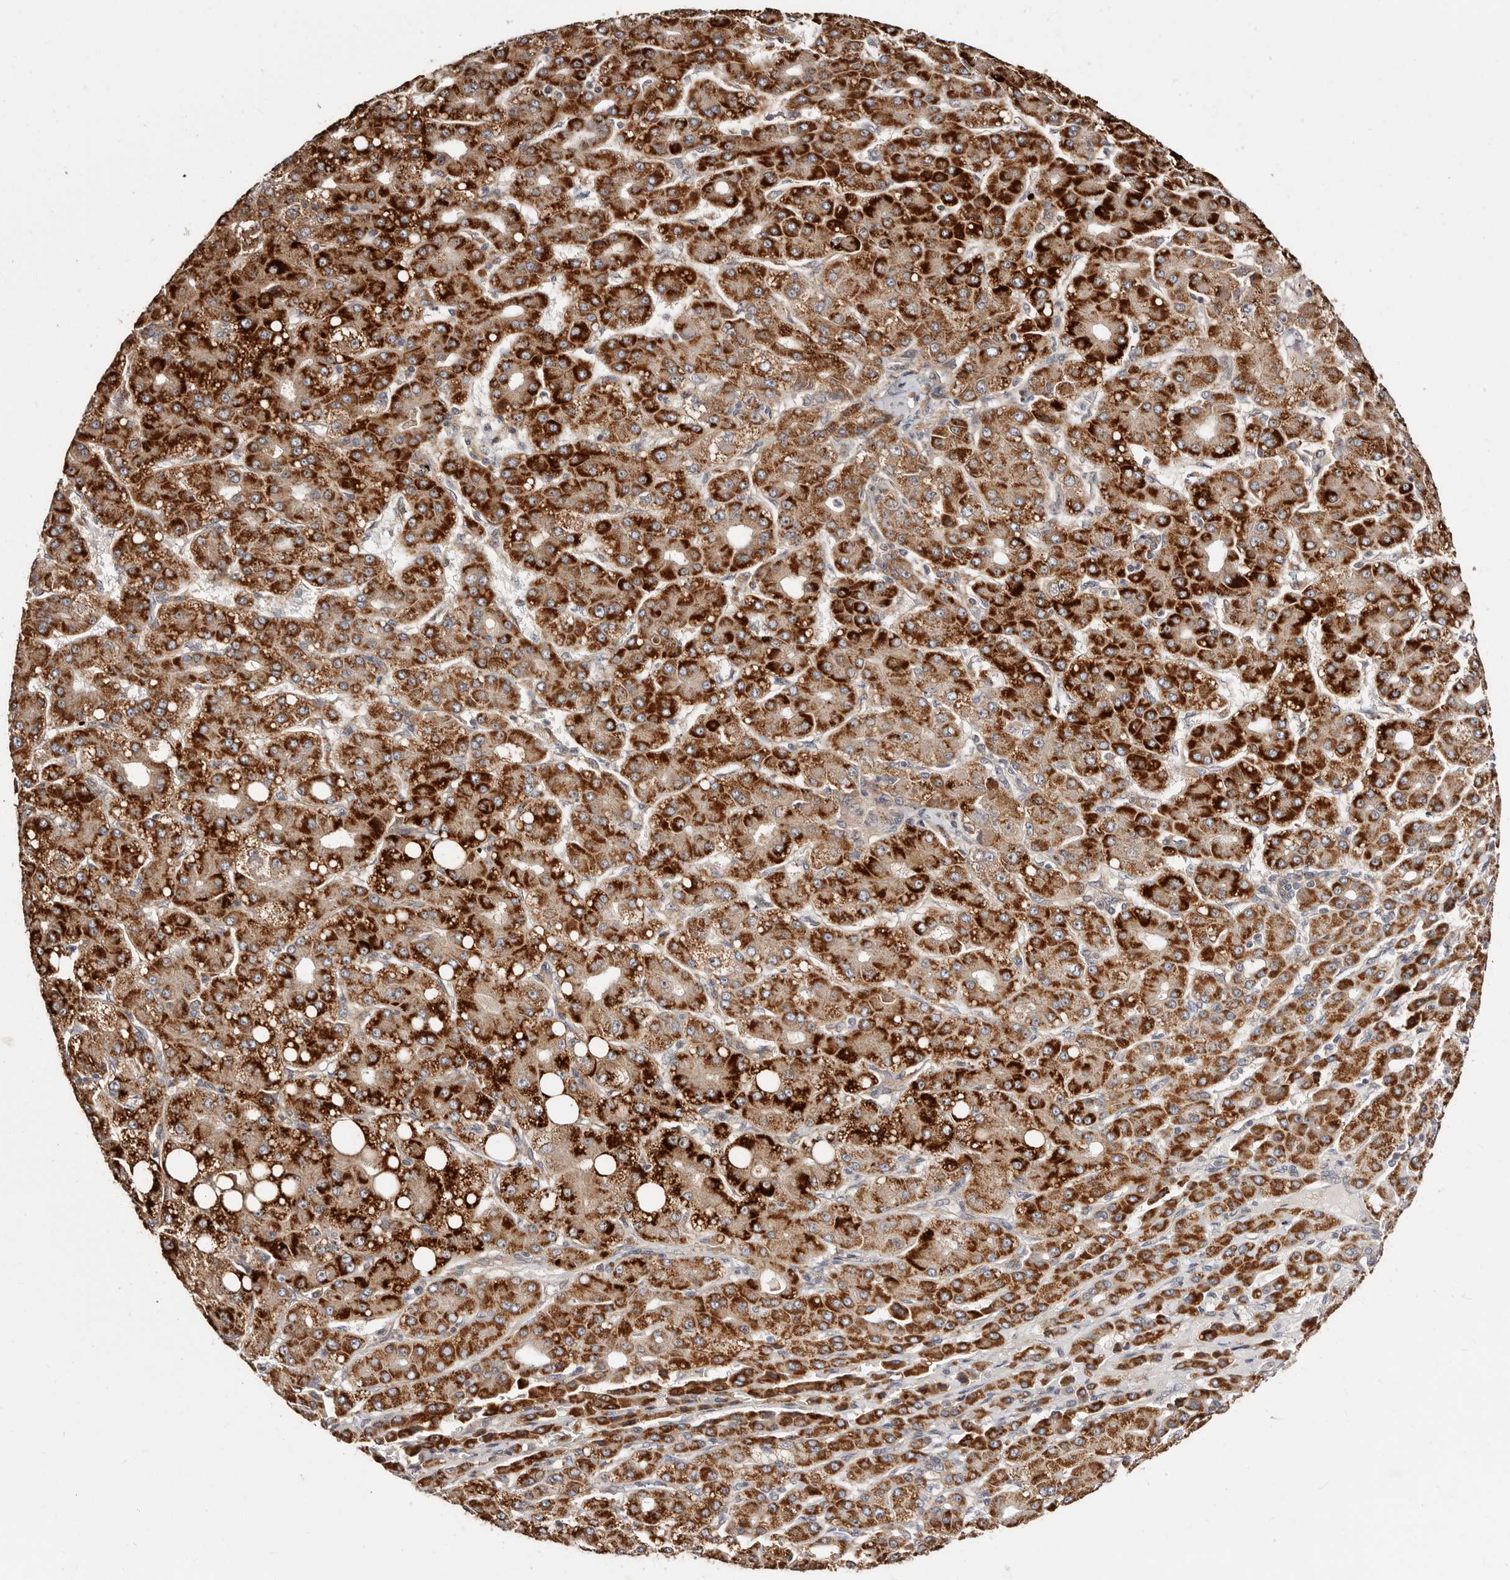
{"staining": {"intensity": "strong", "quantity": ">75%", "location": "cytoplasmic/membranous"}, "tissue": "liver cancer", "cell_type": "Tumor cells", "image_type": "cancer", "snomed": [{"axis": "morphology", "description": "Carcinoma, Hepatocellular, NOS"}, {"axis": "topography", "description": "Liver"}], "caption": "Human liver cancer stained with a protein marker shows strong staining in tumor cells.", "gene": "APOL6", "patient": {"sex": "male", "age": 65}}